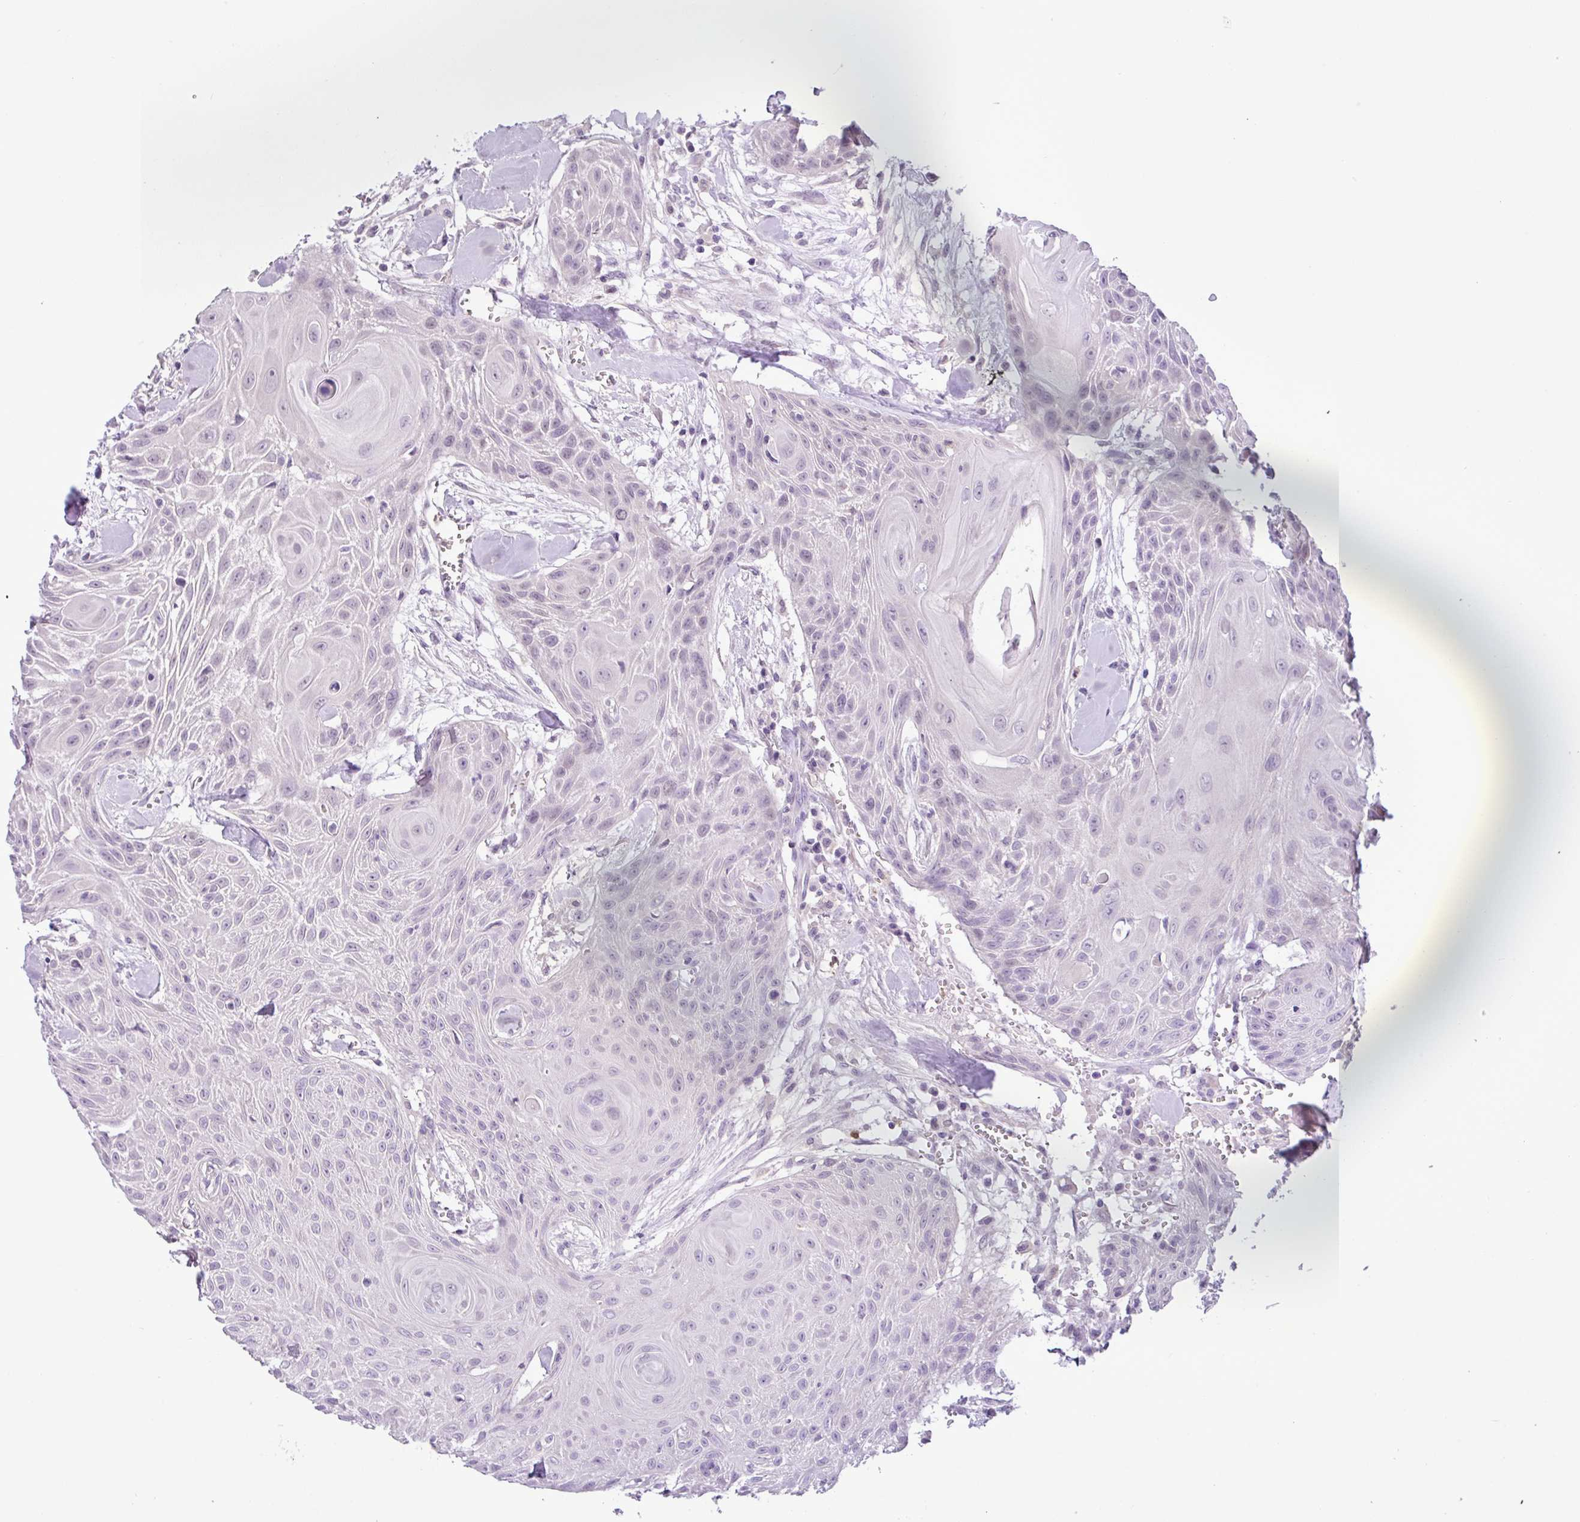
{"staining": {"intensity": "negative", "quantity": "none", "location": "none"}, "tissue": "head and neck cancer", "cell_type": "Tumor cells", "image_type": "cancer", "snomed": [{"axis": "morphology", "description": "Squamous cell carcinoma, NOS"}, {"axis": "topography", "description": "Lymph node"}, {"axis": "topography", "description": "Salivary gland"}, {"axis": "topography", "description": "Head-Neck"}], "caption": "DAB immunohistochemical staining of head and neck squamous cell carcinoma exhibits no significant expression in tumor cells.", "gene": "TONSL", "patient": {"sex": "female", "age": 74}}